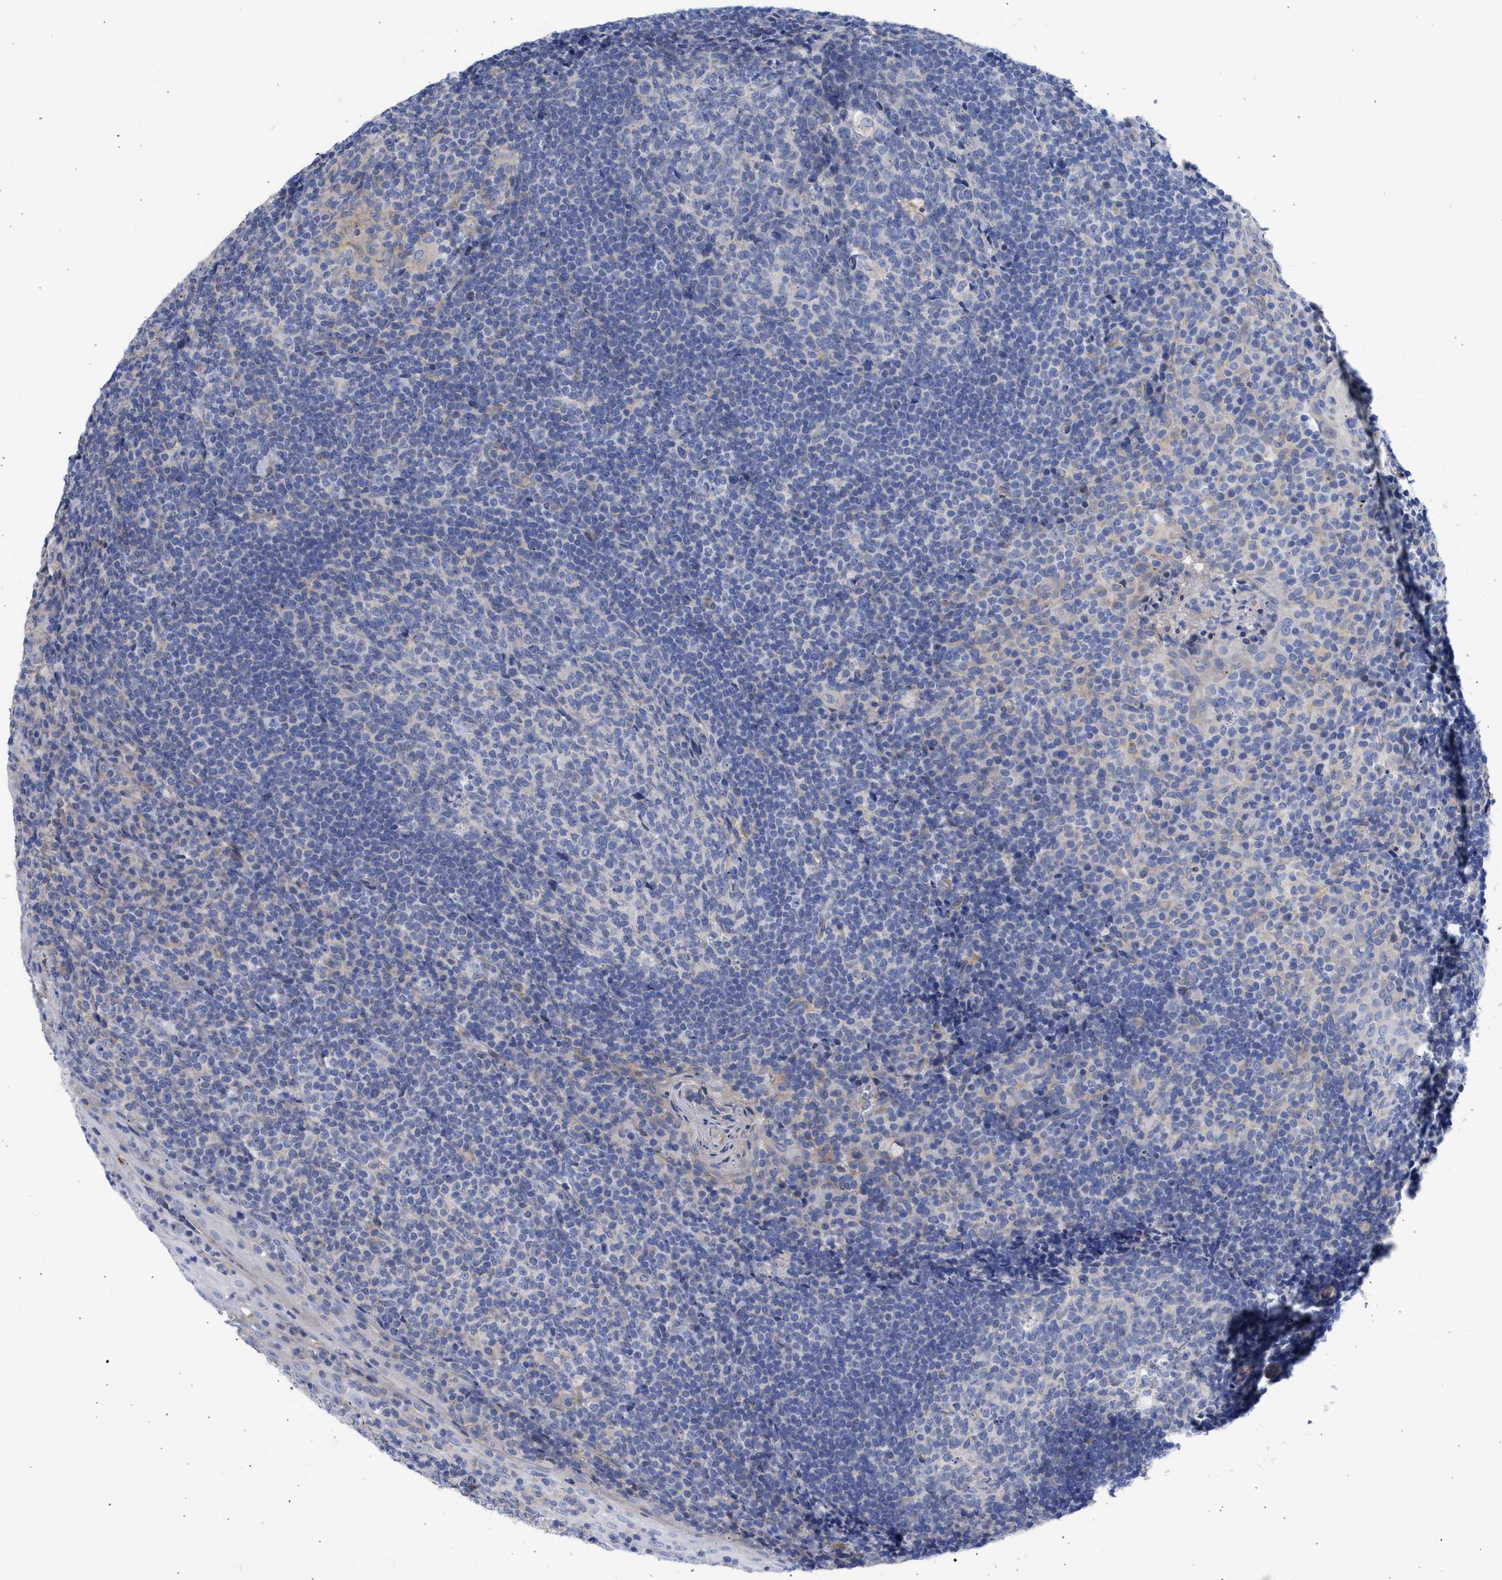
{"staining": {"intensity": "negative", "quantity": "none", "location": "none"}, "tissue": "tonsil", "cell_type": "Germinal center cells", "image_type": "normal", "snomed": [{"axis": "morphology", "description": "Normal tissue, NOS"}, {"axis": "topography", "description": "Tonsil"}], "caption": "This is an IHC histopathology image of benign tonsil. There is no positivity in germinal center cells.", "gene": "BTG3", "patient": {"sex": "male", "age": 37}}